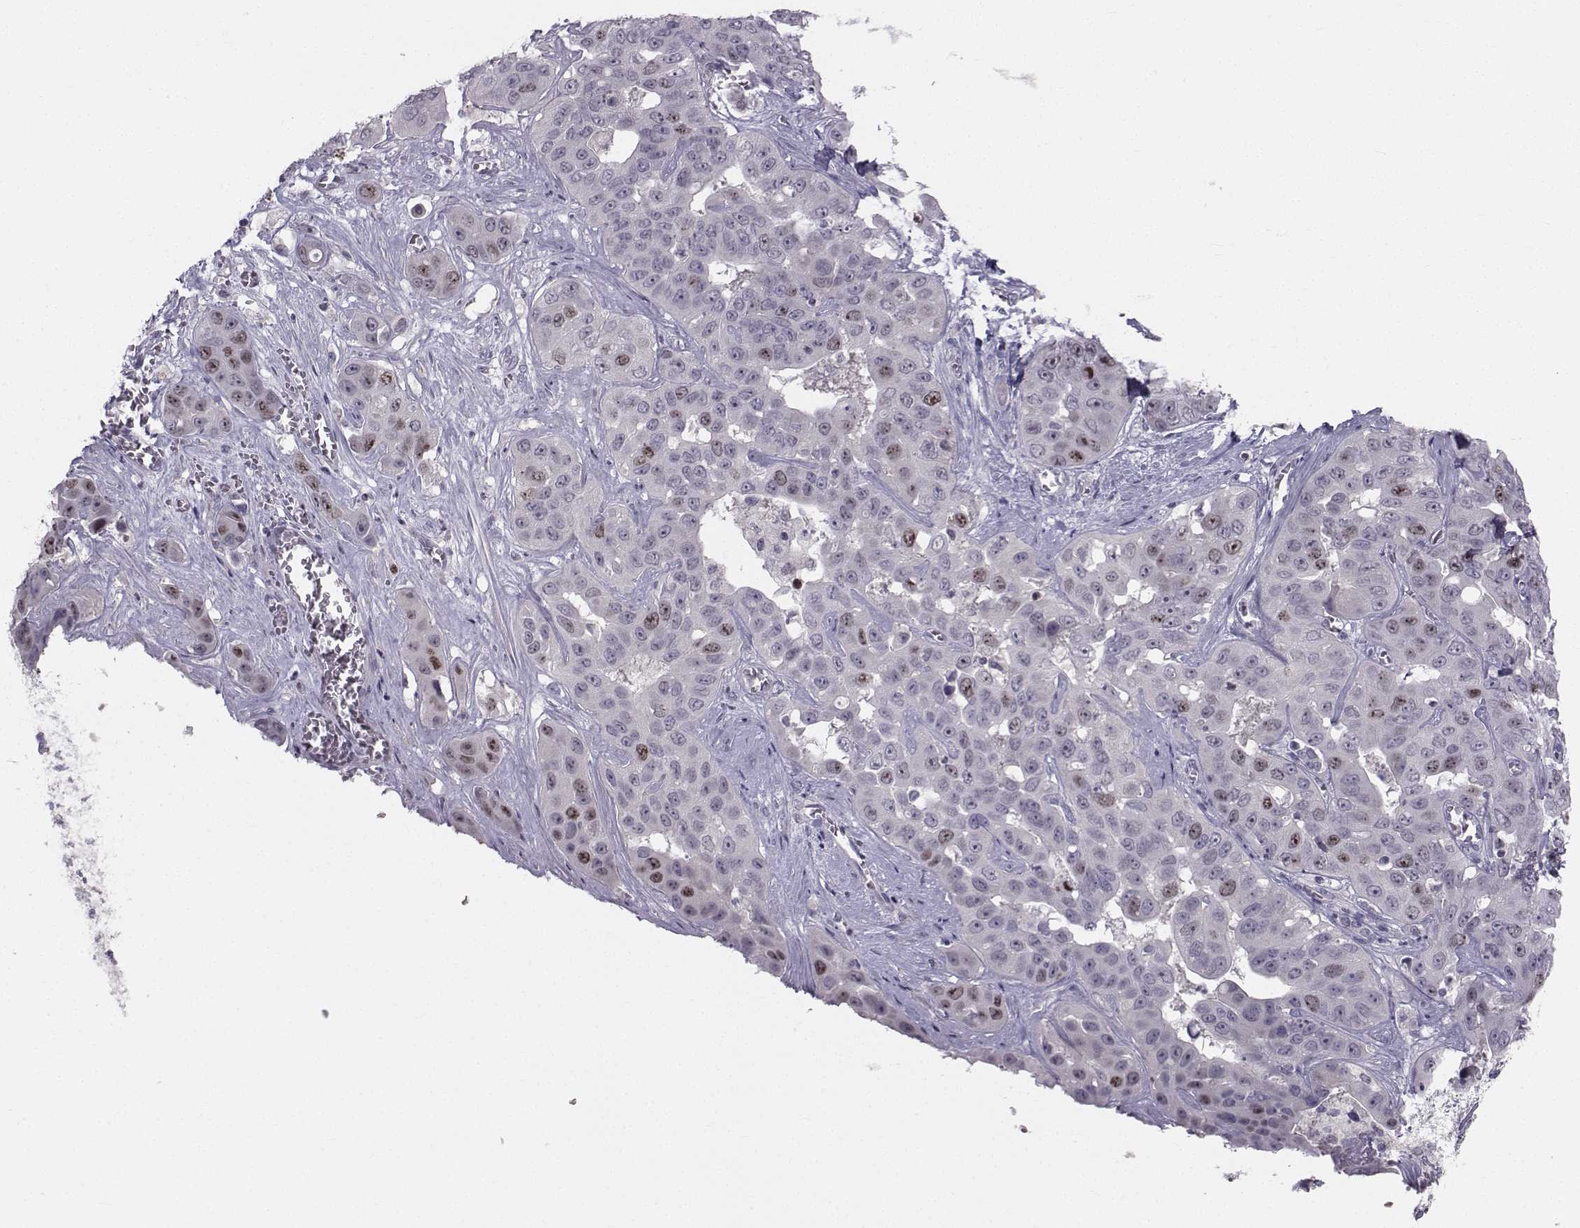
{"staining": {"intensity": "moderate", "quantity": "25%-75%", "location": "nuclear"}, "tissue": "liver cancer", "cell_type": "Tumor cells", "image_type": "cancer", "snomed": [{"axis": "morphology", "description": "Cholangiocarcinoma"}, {"axis": "topography", "description": "Liver"}], "caption": "Immunohistochemical staining of liver cancer displays moderate nuclear protein positivity in about 25%-75% of tumor cells.", "gene": "LRP8", "patient": {"sex": "female", "age": 52}}